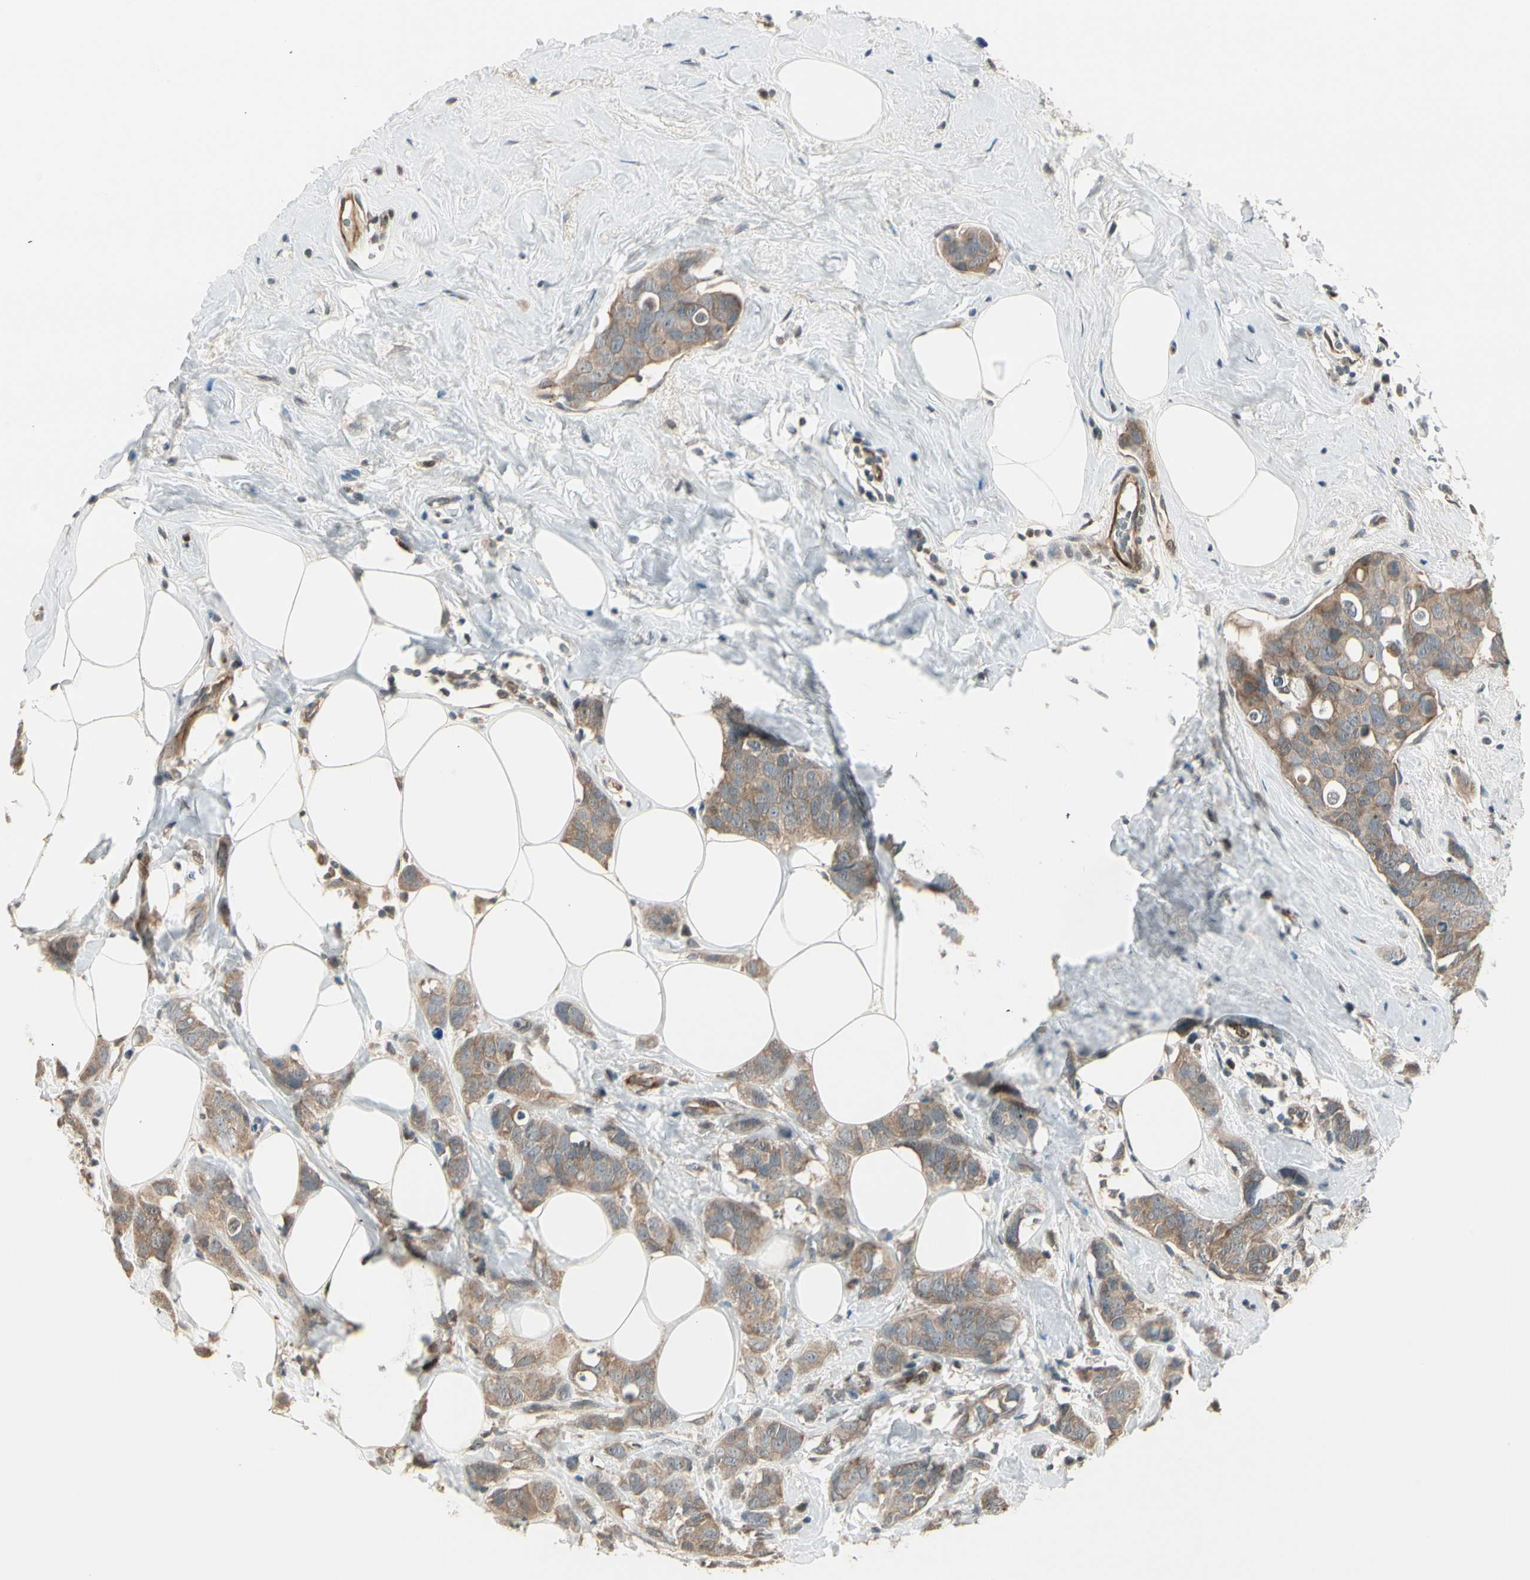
{"staining": {"intensity": "moderate", "quantity": ">75%", "location": "cytoplasmic/membranous"}, "tissue": "breast cancer", "cell_type": "Tumor cells", "image_type": "cancer", "snomed": [{"axis": "morphology", "description": "Normal tissue, NOS"}, {"axis": "morphology", "description": "Duct carcinoma"}, {"axis": "topography", "description": "Breast"}], "caption": "High-magnification brightfield microscopy of infiltrating ductal carcinoma (breast) stained with DAB (3,3'-diaminobenzidine) (brown) and counterstained with hematoxylin (blue). tumor cells exhibit moderate cytoplasmic/membranous expression is seen in about>75% of cells.", "gene": "SVBP", "patient": {"sex": "female", "age": 50}}